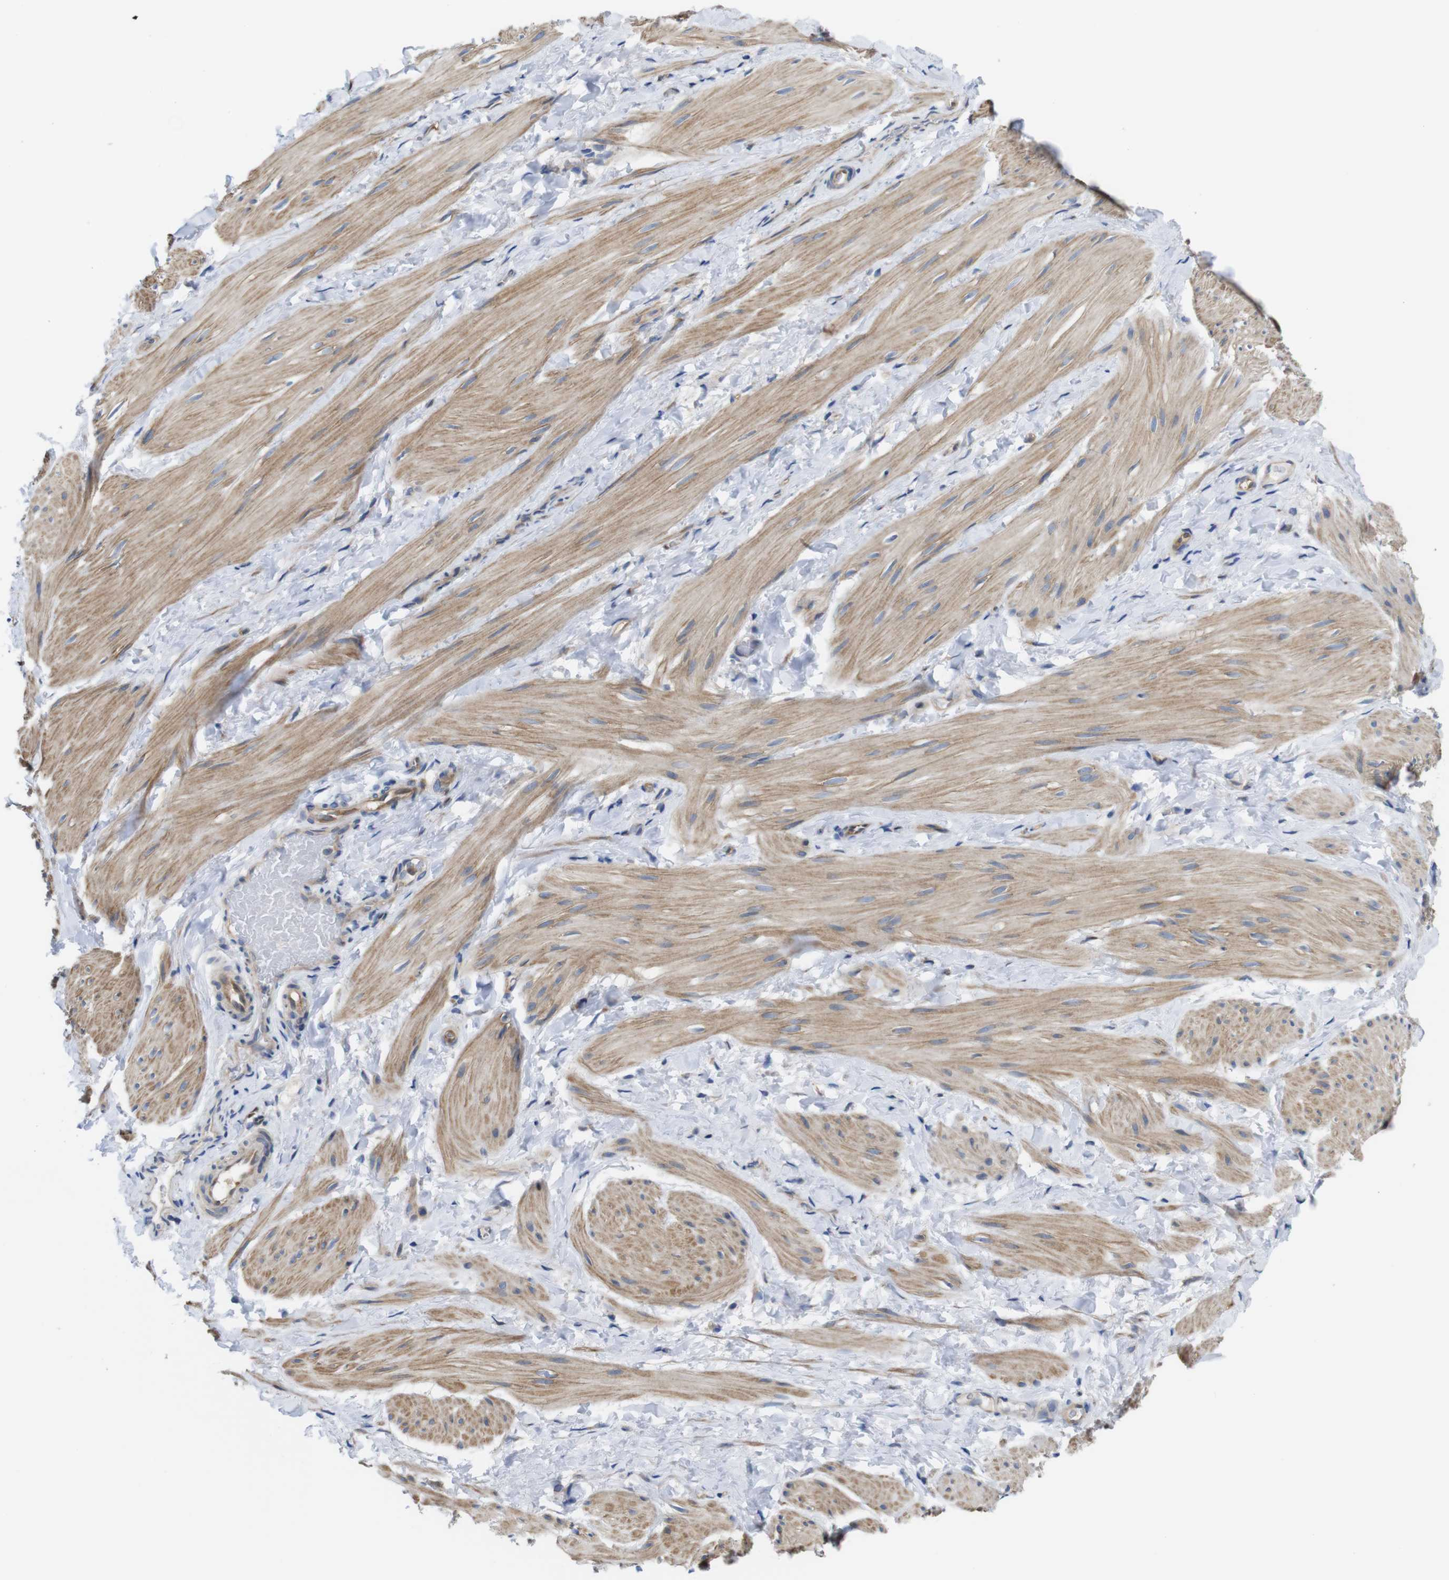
{"staining": {"intensity": "moderate", "quantity": ">75%", "location": "cytoplasmic/membranous"}, "tissue": "smooth muscle", "cell_type": "Smooth muscle cells", "image_type": "normal", "snomed": [{"axis": "morphology", "description": "Normal tissue, NOS"}, {"axis": "topography", "description": "Smooth muscle"}], "caption": "Immunohistochemical staining of normal human smooth muscle exhibits medium levels of moderate cytoplasmic/membranous staining in about >75% of smooth muscle cells.", "gene": "DDRGK1", "patient": {"sex": "male", "age": 16}}